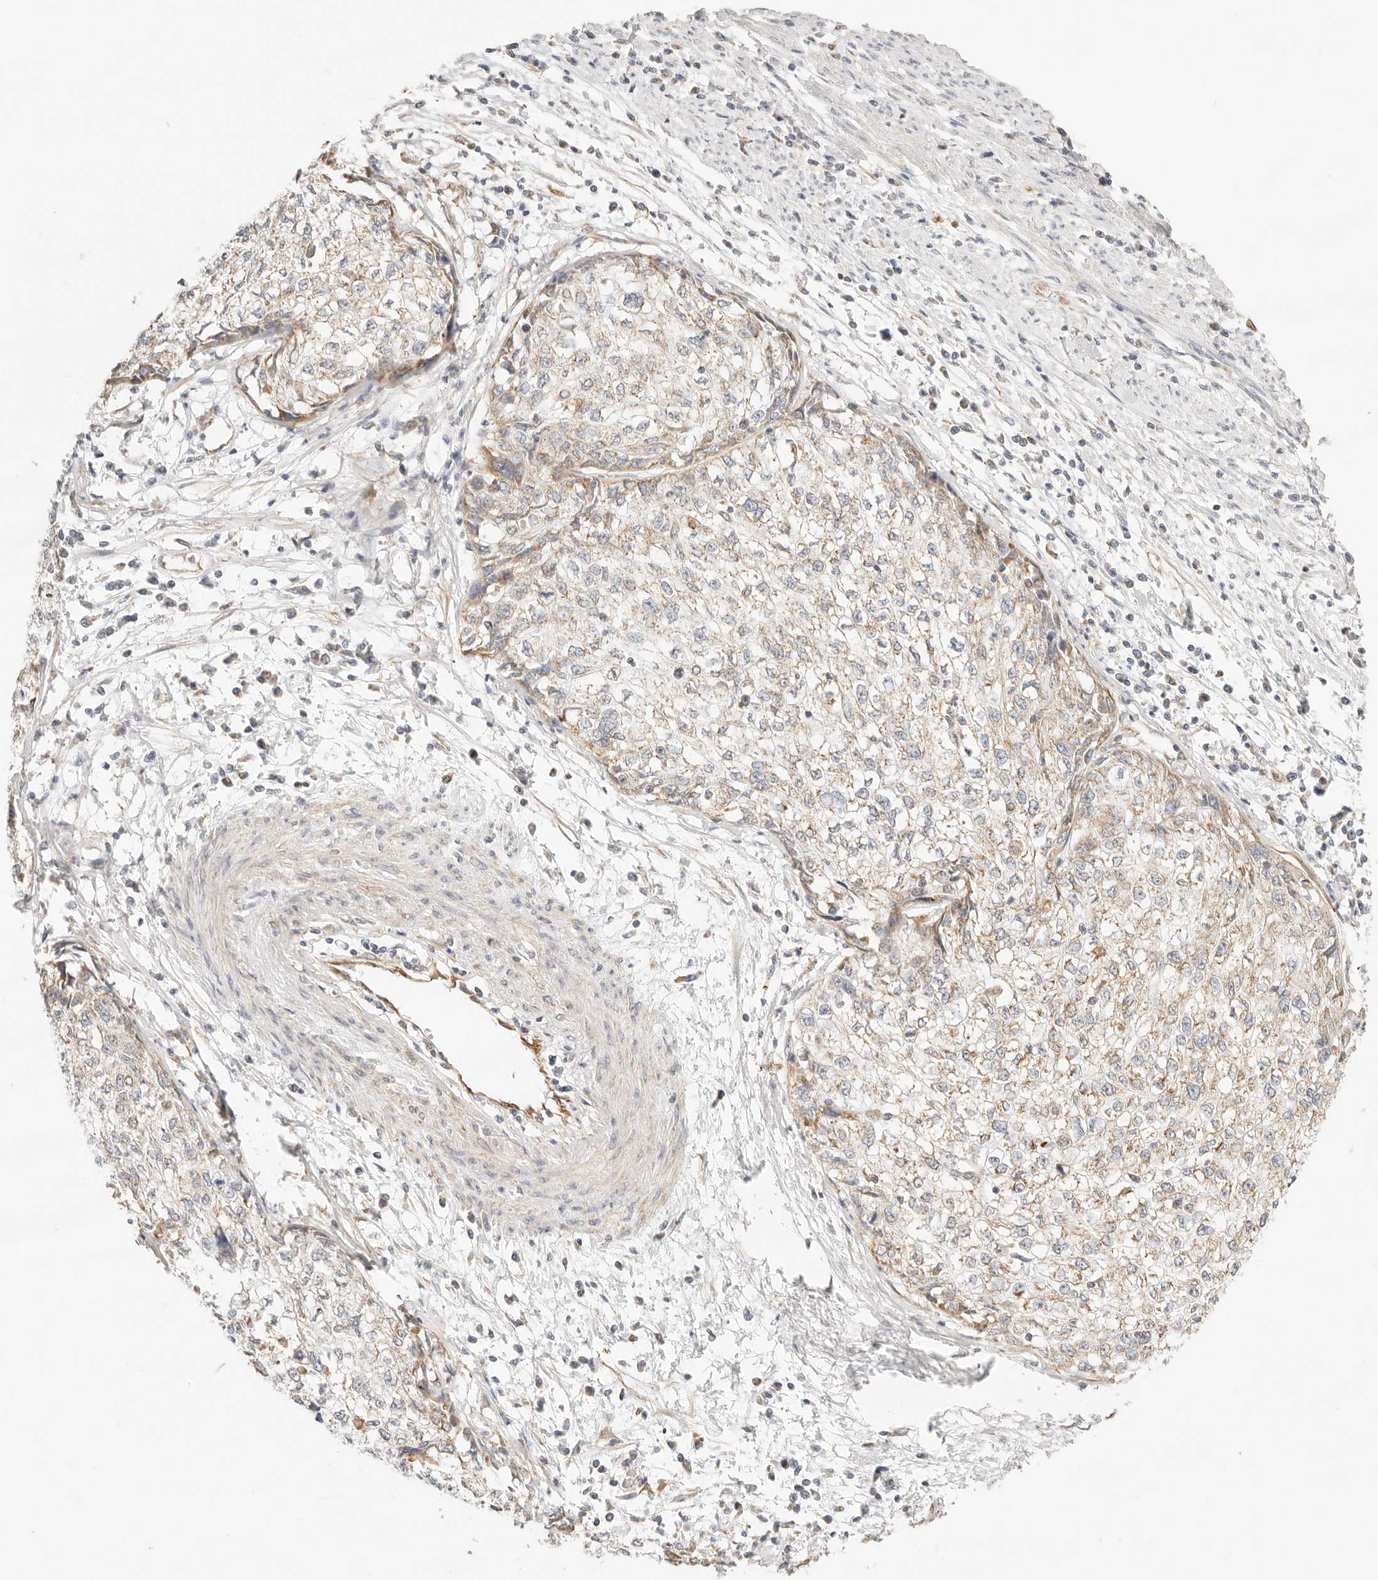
{"staining": {"intensity": "weak", "quantity": ">75%", "location": "cytoplasmic/membranous"}, "tissue": "cervical cancer", "cell_type": "Tumor cells", "image_type": "cancer", "snomed": [{"axis": "morphology", "description": "Squamous cell carcinoma, NOS"}, {"axis": "topography", "description": "Cervix"}], "caption": "Cervical cancer was stained to show a protein in brown. There is low levels of weak cytoplasmic/membranous expression in approximately >75% of tumor cells.", "gene": "ZC3H11A", "patient": {"sex": "female", "age": 57}}